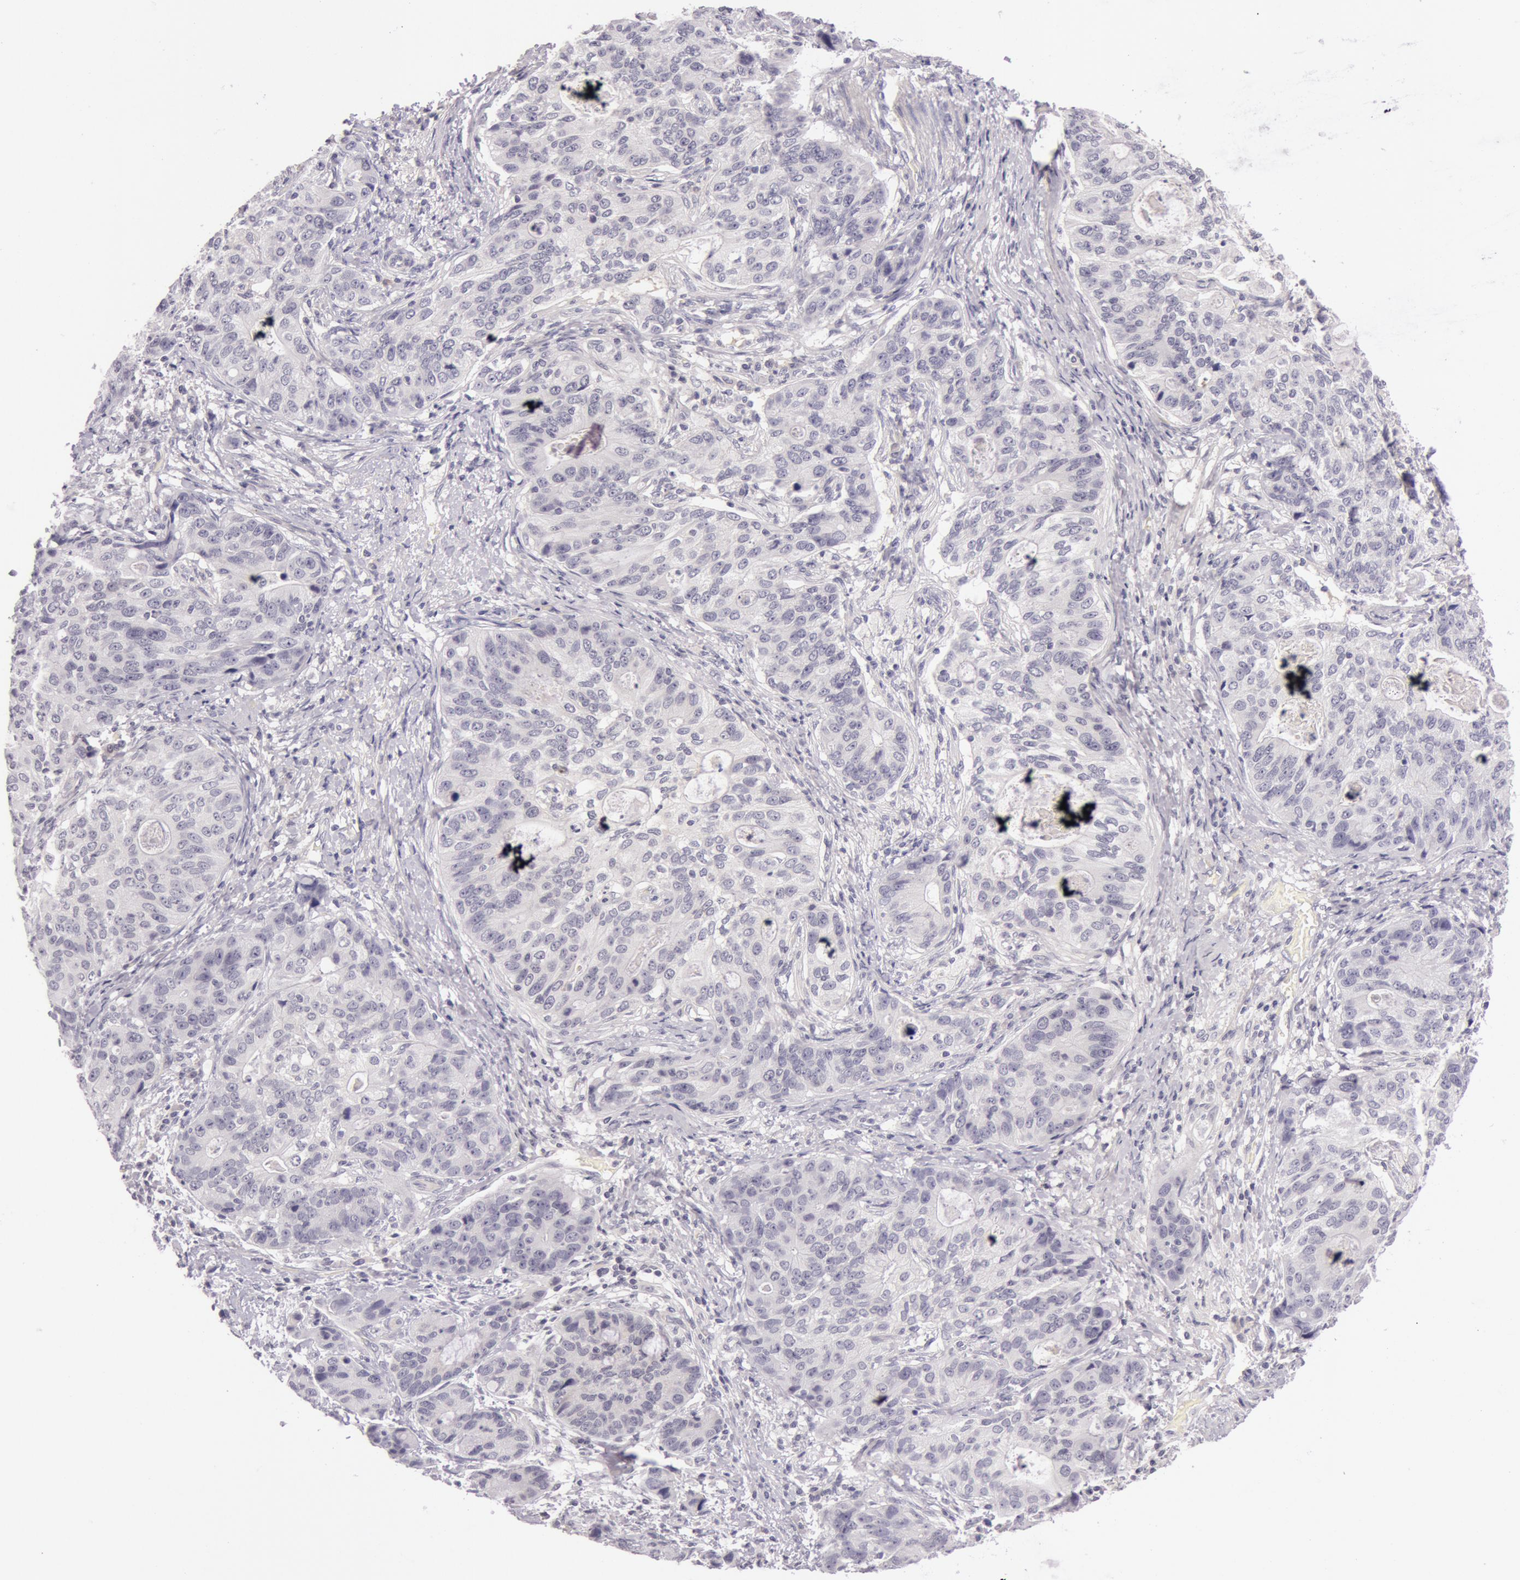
{"staining": {"intensity": "negative", "quantity": "none", "location": "none"}, "tissue": "stomach cancer", "cell_type": "Tumor cells", "image_type": "cancer", "snomed": [{"axis": "morphology", "description": "Adenocarcinoma, NOS"}, {"axis": "topography", "description": "Esophagus"}, {"axis": "topography", "description": "Stomach"}], "caption": "Protein analysis of stomach cancer reveals no significant positivity in tumor cells. Nuclei are stained in blue.", "gene": "RBMY1F", "patient": {"sex": "male", "age": 74}}